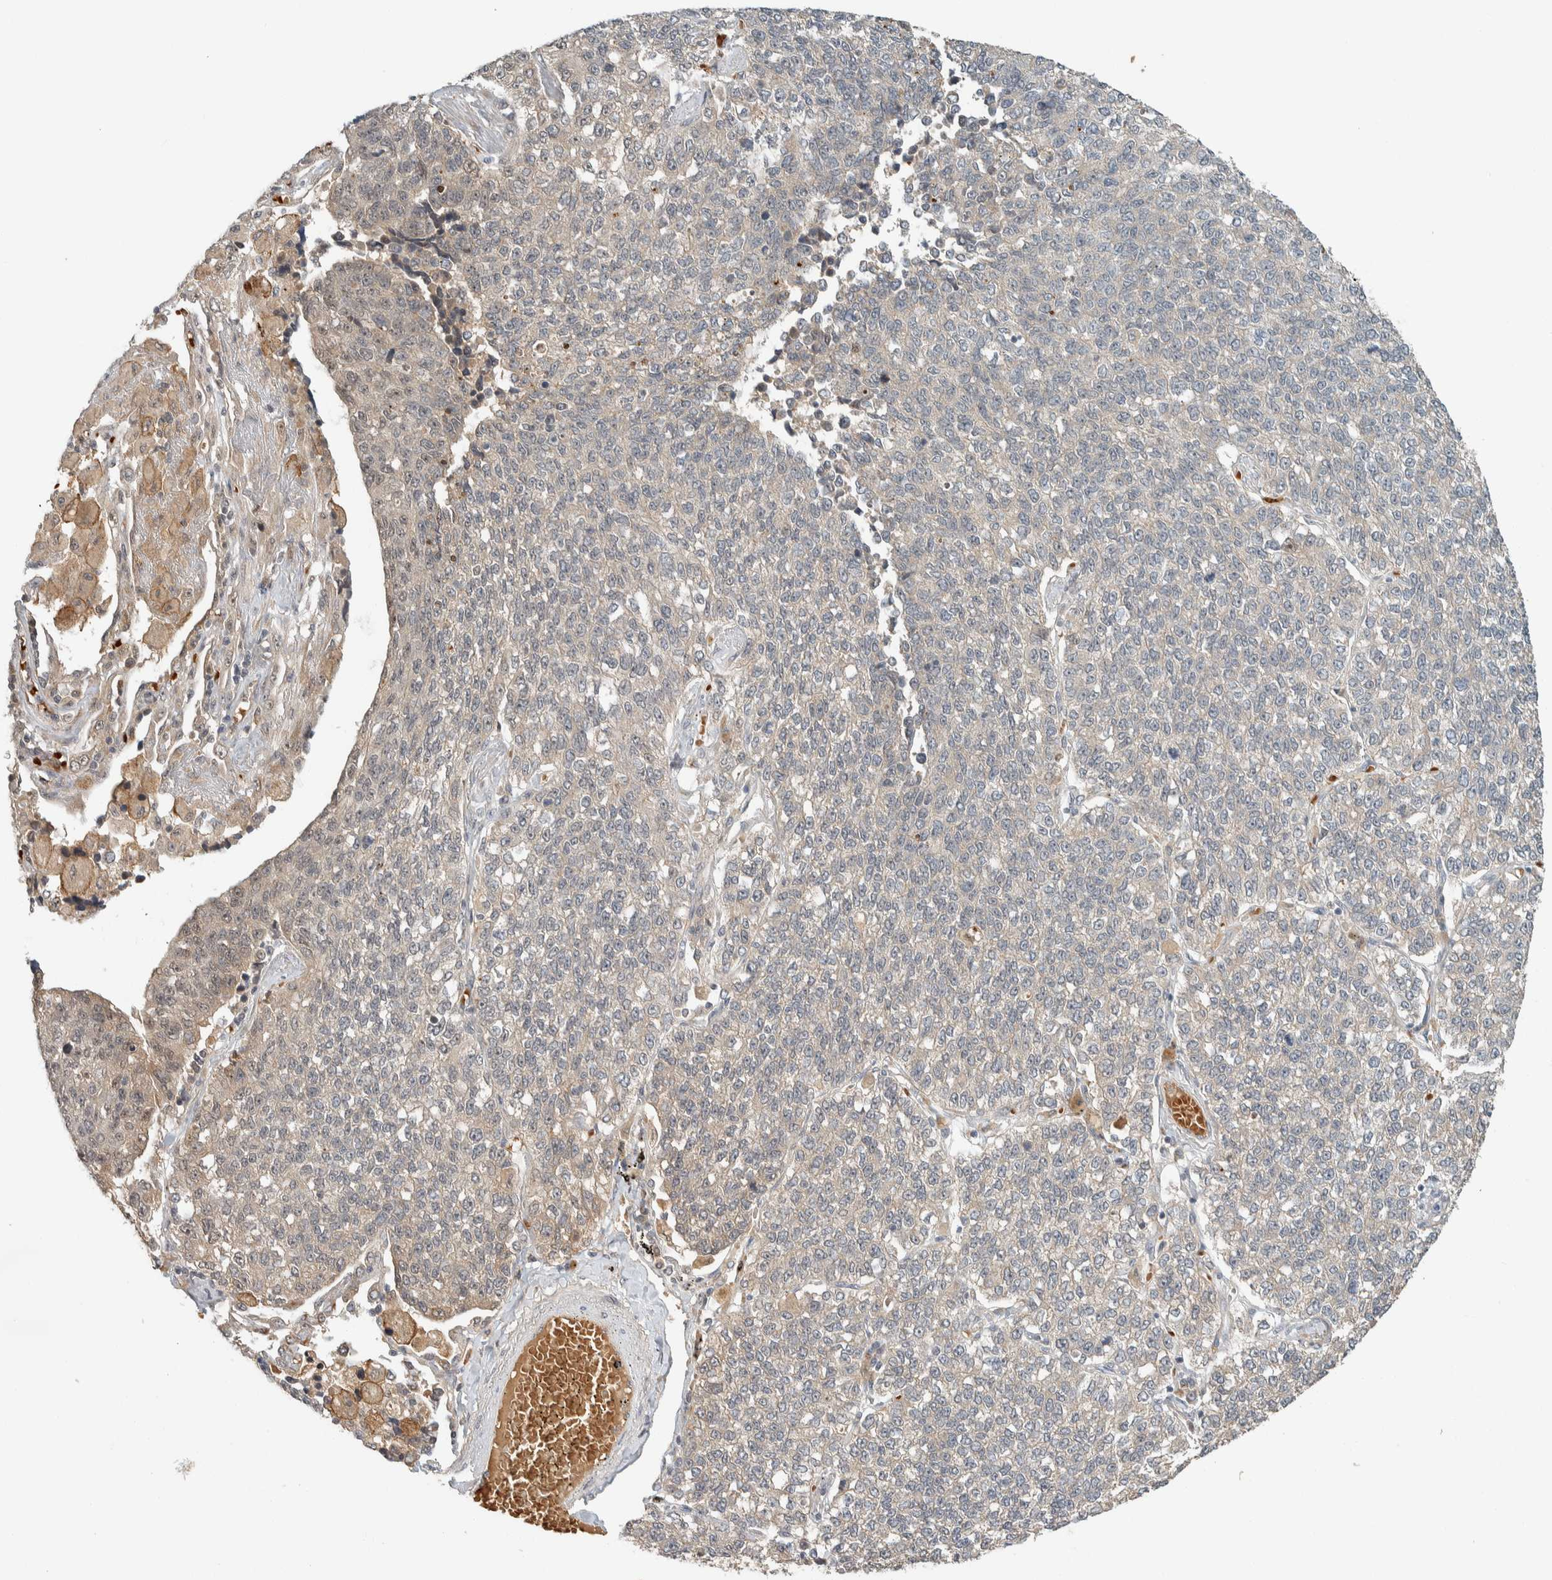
{"staining": {"intensity": "negative", "quantity": "none", "location": "none"}, "tissue": "lung cancer", "cell_type": "Tumor cells", "image_type": "cancer", "snomed": [{"axis": "morphology", "description": "Adenocarcinoma, NOS"}, {"axis": "topography", "description": "Lung"}], "caption": "This photomicrograph is of adenocarcinoma (lung) stained with immunohistochemistry (IHC) to label a protein in brown with the nuclei are counter-stained blue. There is no staining in tumor cells.", "gene": "ZBTB2", "patient": {"sex": "male", "age": 49}}